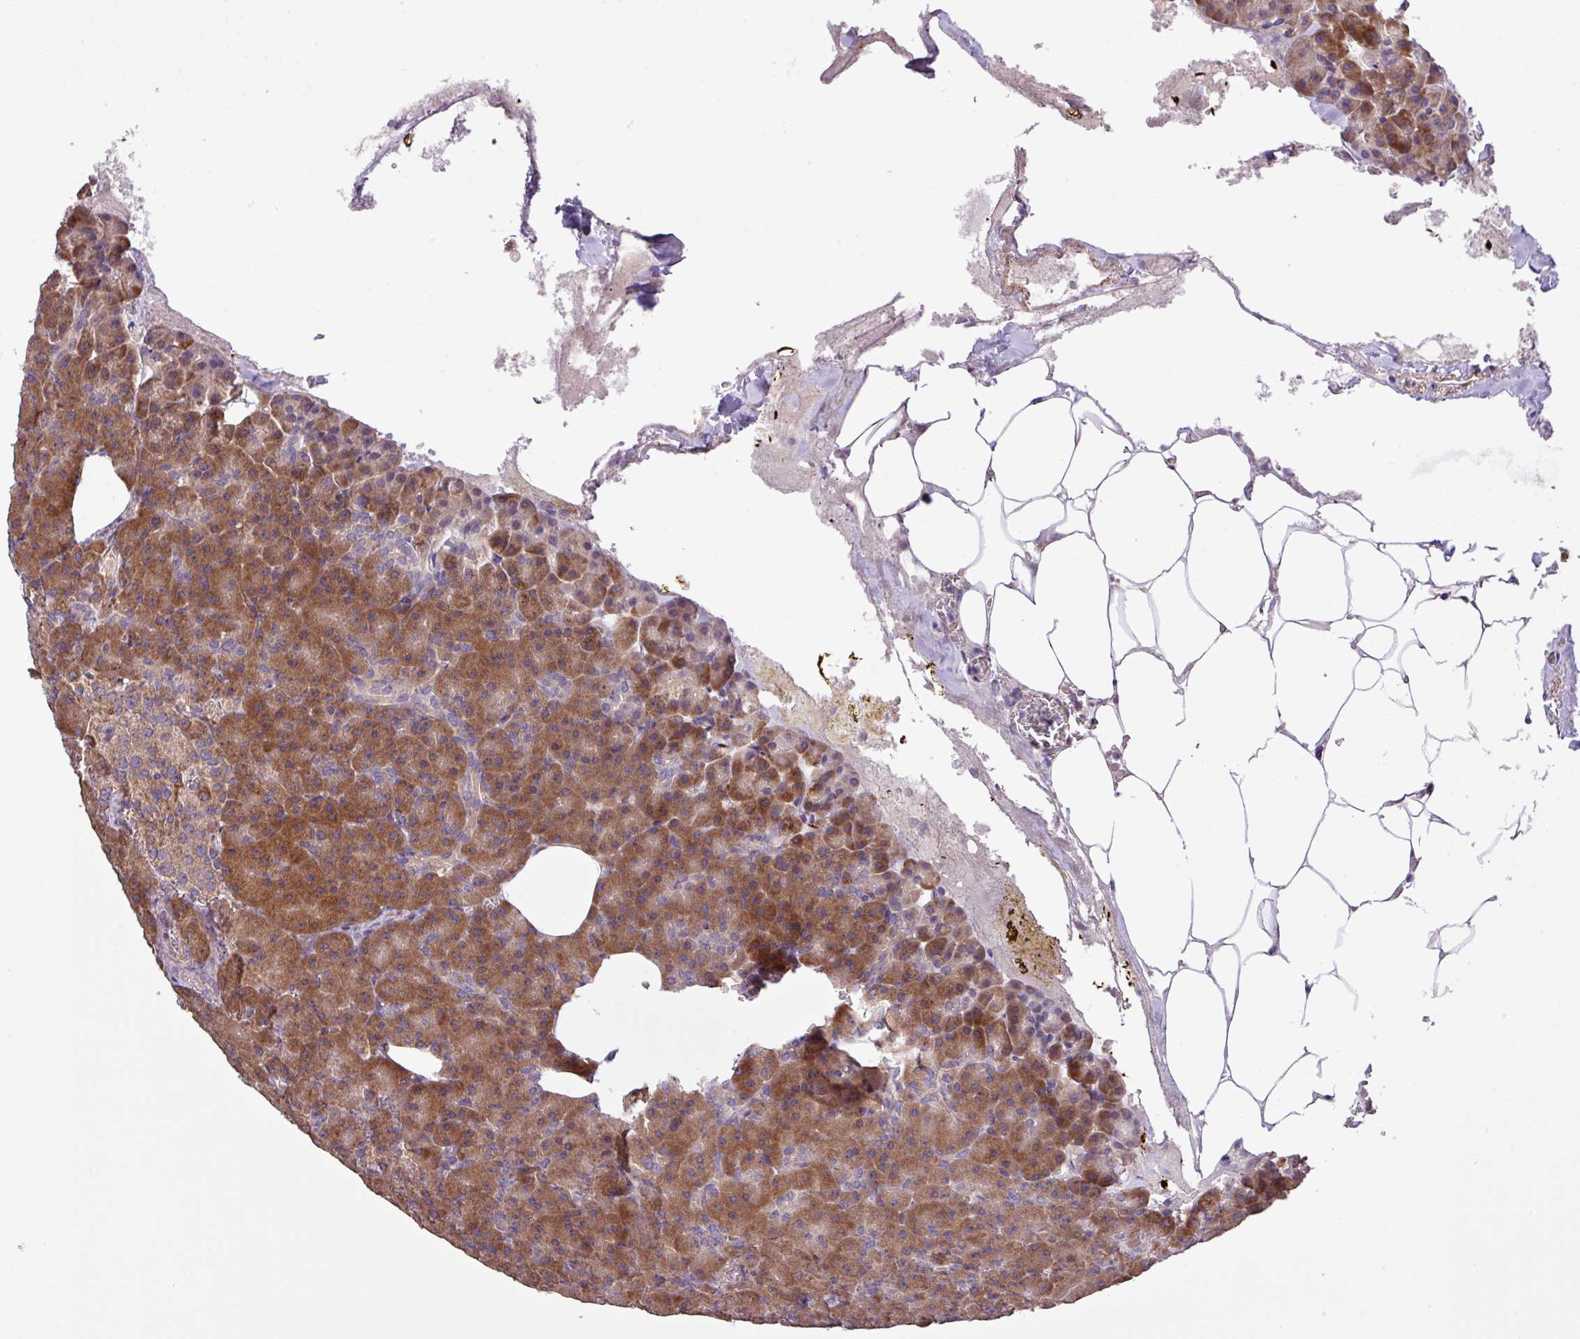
{"staining": {"intensity": "moderate", "quantity": ">75%", "location": "cytoplasmic/membranous"}, "tissue": "pancreas", "cell_type": "Exocrine glandular cells", "image_type": "normal", "snomed": [{"axis": "morphology", "description": "Normal tissue, NOS"}, {"axis": "topography", "description": "Pancreas"}], "caption": "Pancreas was stained to show a protein in brown. There is medium levels of moderate cytoplasmic/membranous expression in about >75% of exocrine glandular cells.", "gene": "MEGF6", "patient": {"sex": "female", "age": 74}}